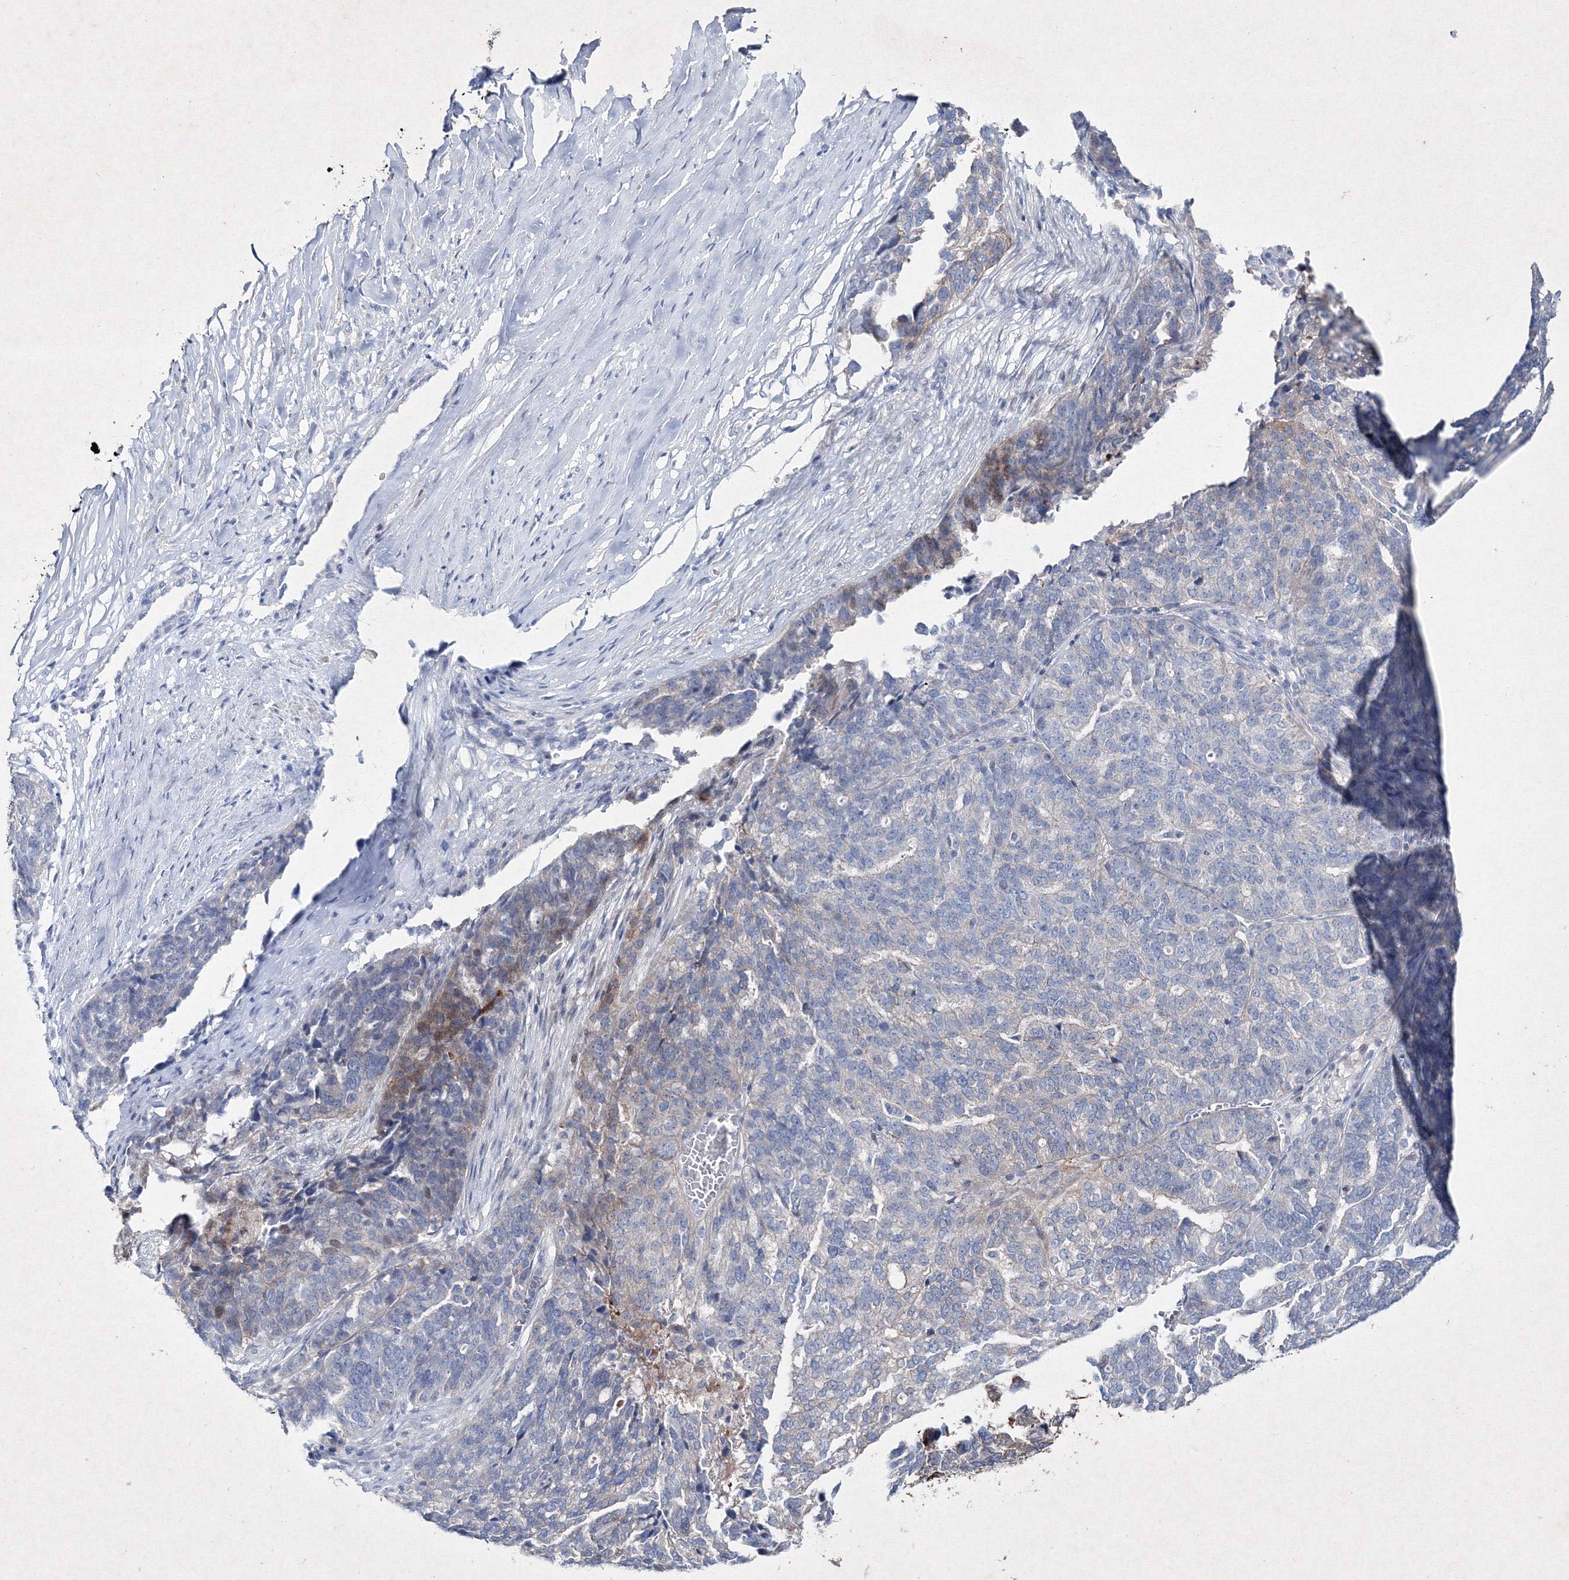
{"staining": {"intensity": "weak", "quantity": "<25%", "location": "cytoplasmic/membranous"}, "tissue": "ovarian cancer", "cell_type": "Tumor cells", "image_type": "cancer", "snomed": [{"axis": "morphology", "description": "Cystadenocarcinoma, serous, NOS"}, {"axis": "topography", "description": "Ovary"}], "caption": "IHC of human ovarian cancer reveals no expression in tumor cells.", "gene": "SMIM29", "patient": {"sex": "female", "age": 59}}